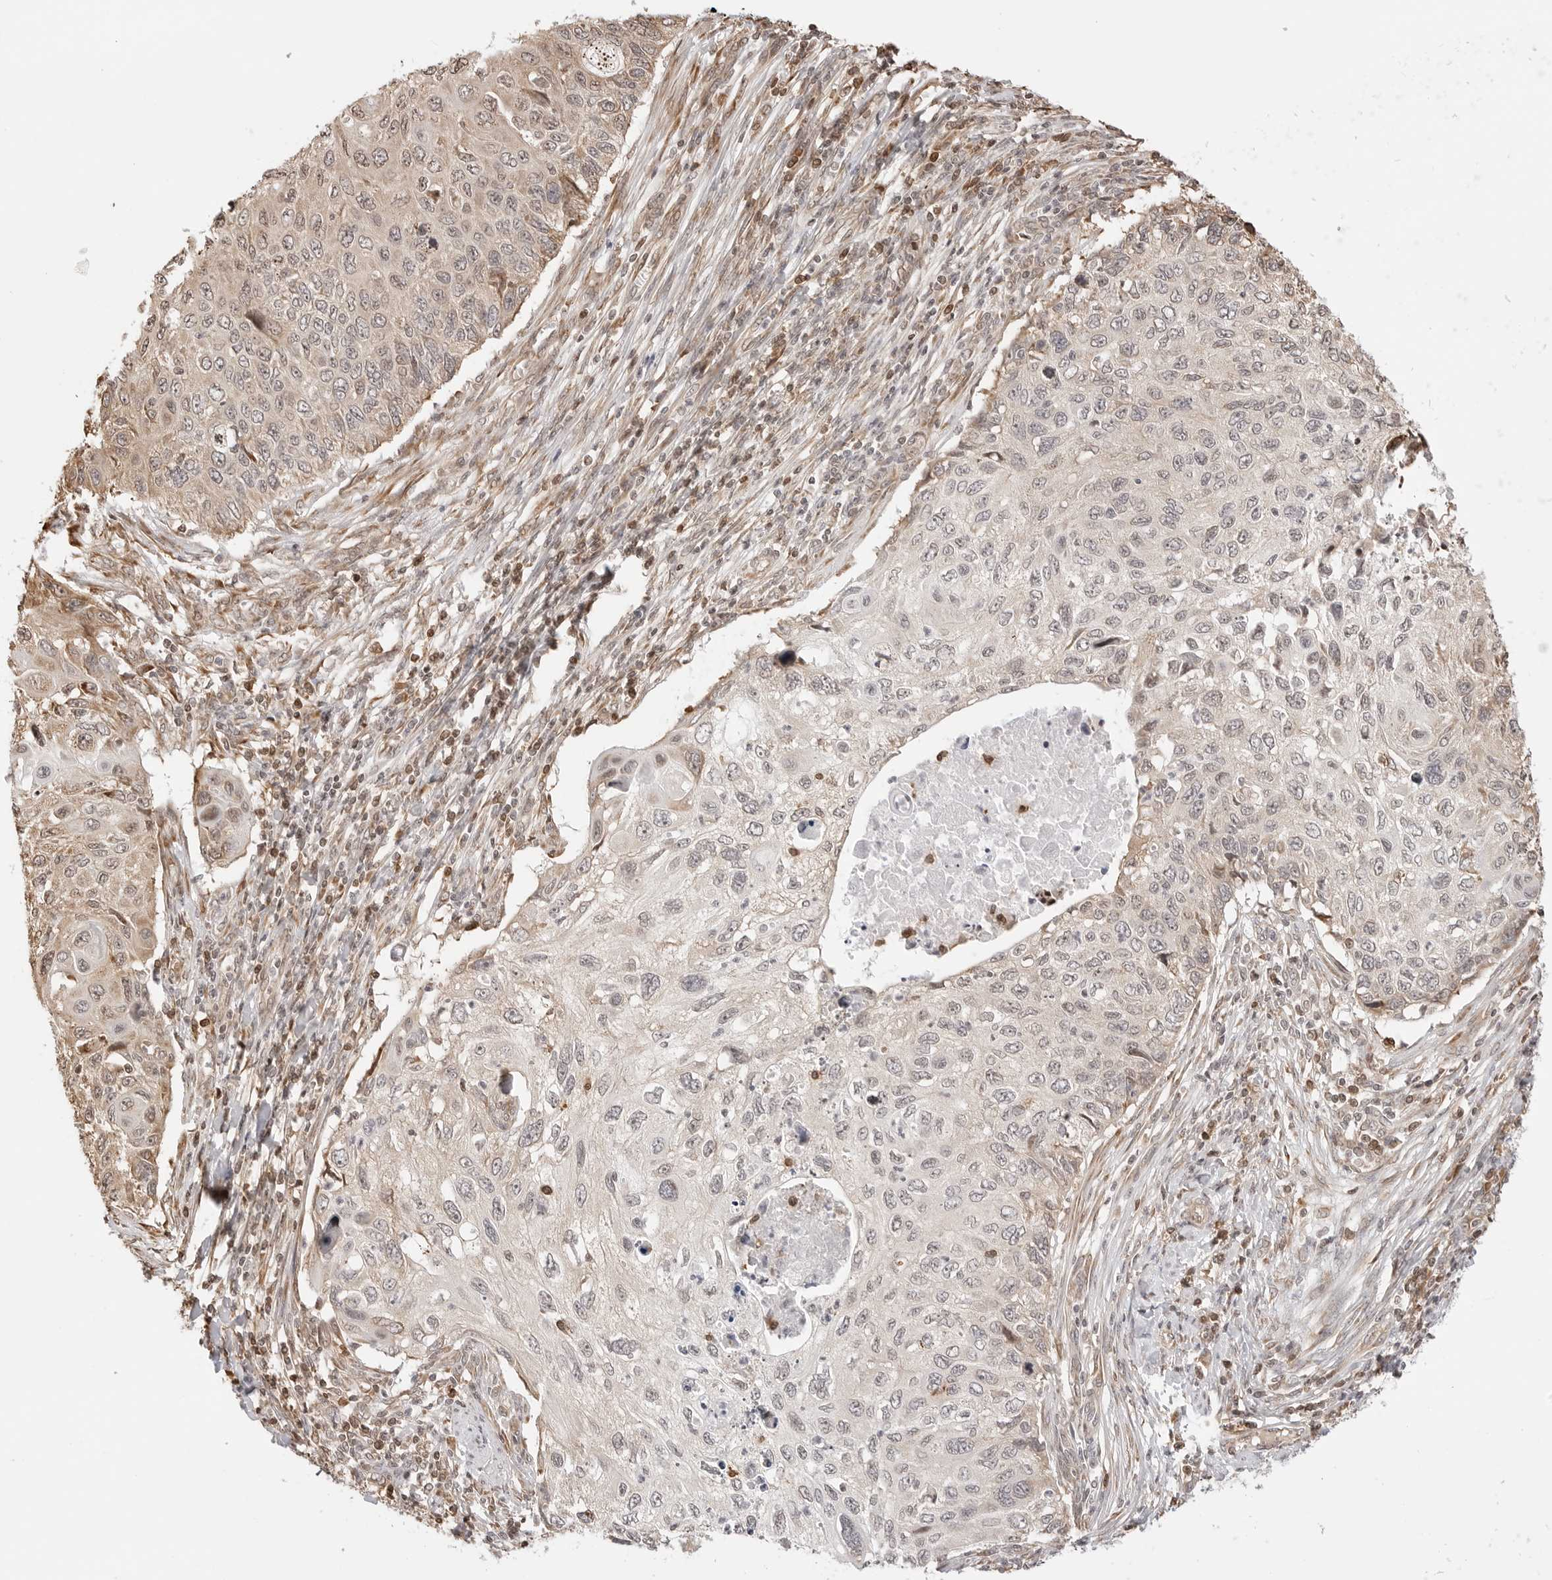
{"staining": {"intensity": "weak", "quantity": "<25%", "location": "cytoplasmic/membranous,nuclear"}, "tissue": "cervical cancer", "cell_type": "Tumor cells", "image_type": "cancer", "snomed": [{"axis": "morphology", "description": "Squamous cell carcinoma, NOS"}, {"axis": "topography", "description": "Cervix"}], "caption": "High power microscopy image of an immunohistochemistry histopathology image of cervical cancer (squamous cell carcinoma), revealing no significant positivity in tumor cells. (Brightfield microscopy of DAB (3,3'-diaminobenzidine) immunohistochemistry (IHC) at high magnification).", "gene": "FKBP14", "patient": {"sex": "female", "age": 70}}